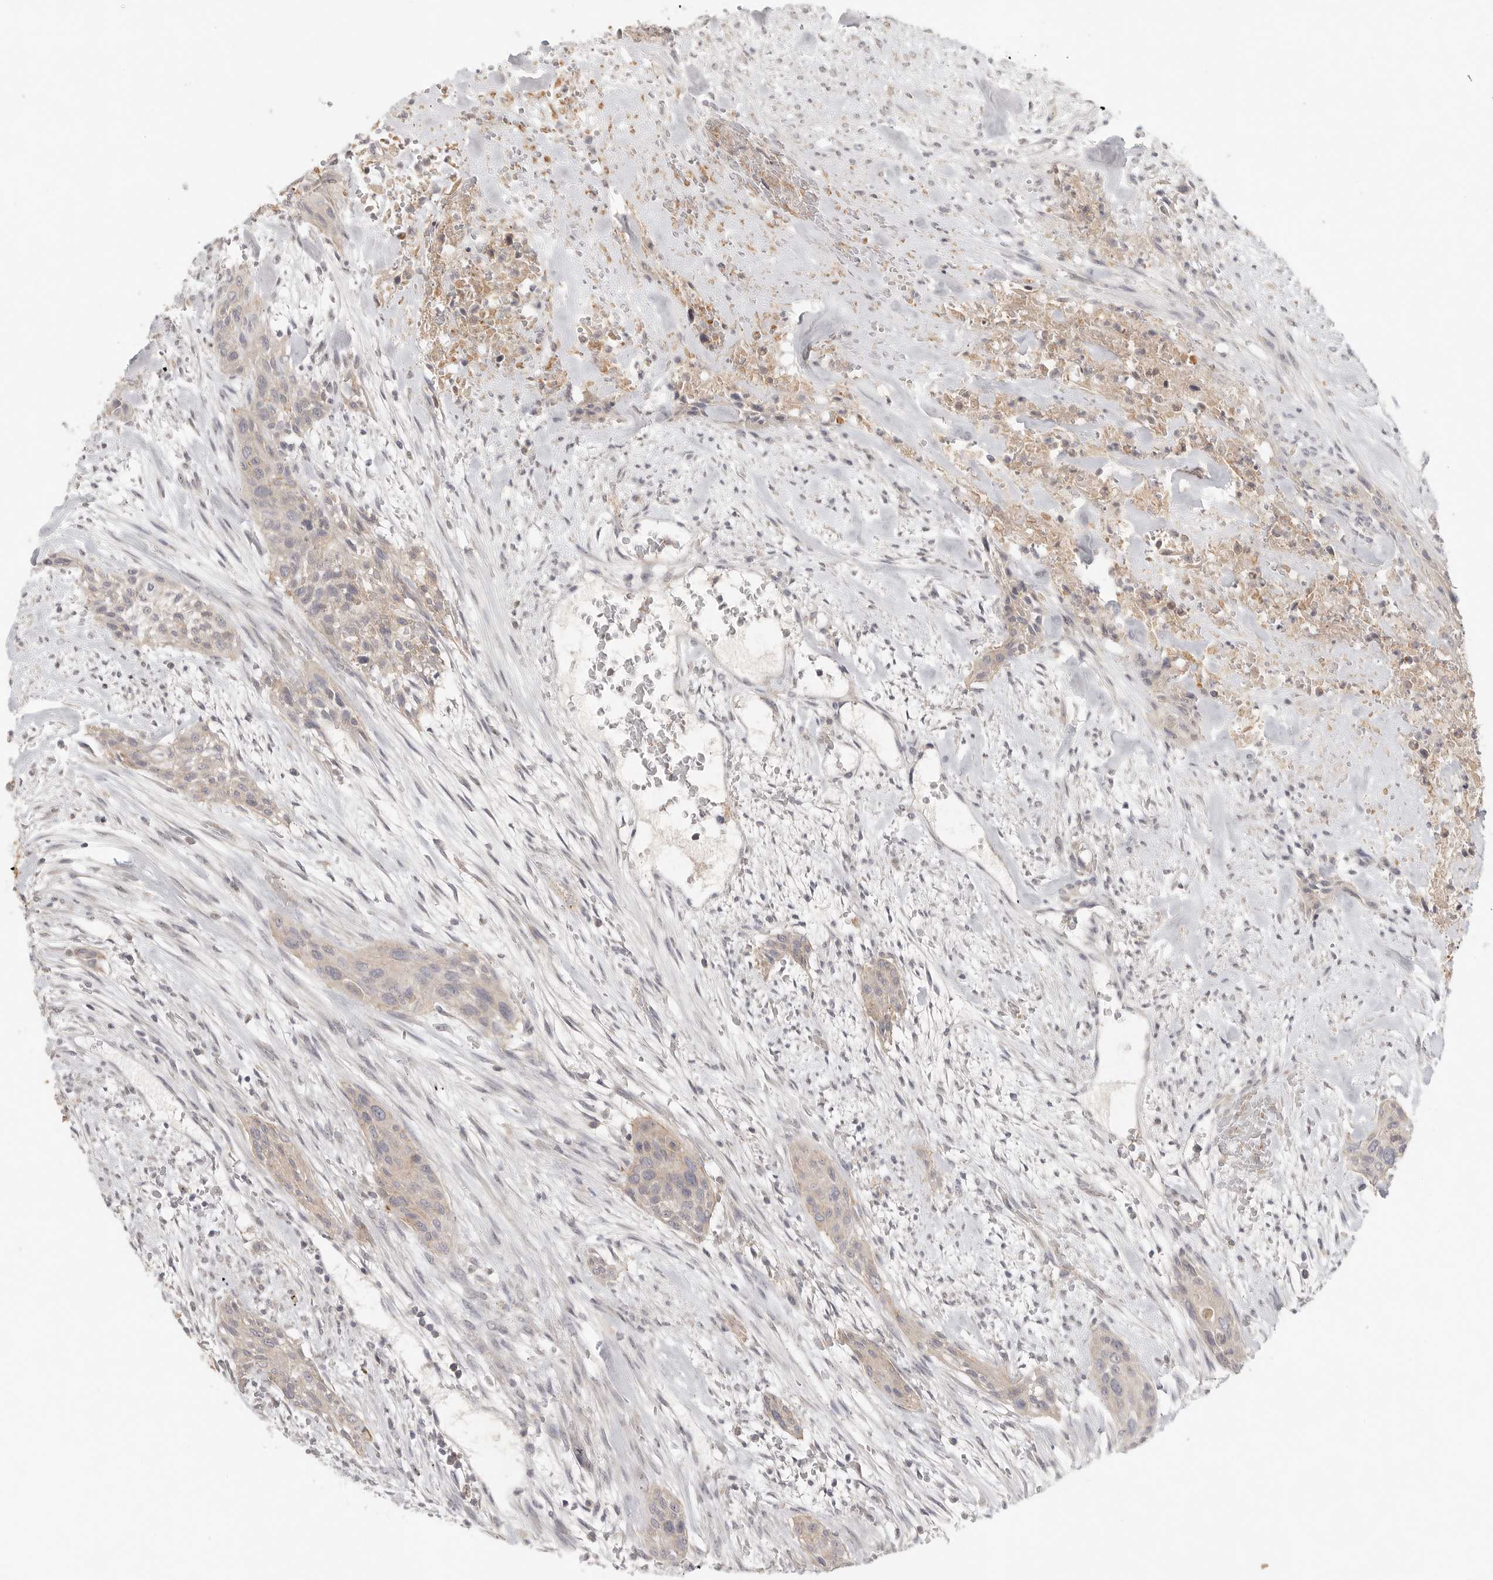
{"staining": {"intensity": "weak", "quantity": "25%-75%", "location": "cytoplasmic/membranous"}, "tissue": "urothelial cancer", "cell_type": "Tumor cells", "image_type": "cancer", "snomed": [{"axis": "morphology", "description": "Urothelial carcinoma, High grade"}, {"axis": "topography", "description": "Urinary bladder"}], "caption": "Urothelial cancer stained with a brown dye demonstrates weak cytoplasmic/membranous positive staining in about 25%-75% of tumor cells.", "gene": "SLC25A36", "patient": {"sex": "male", "age": 35}}